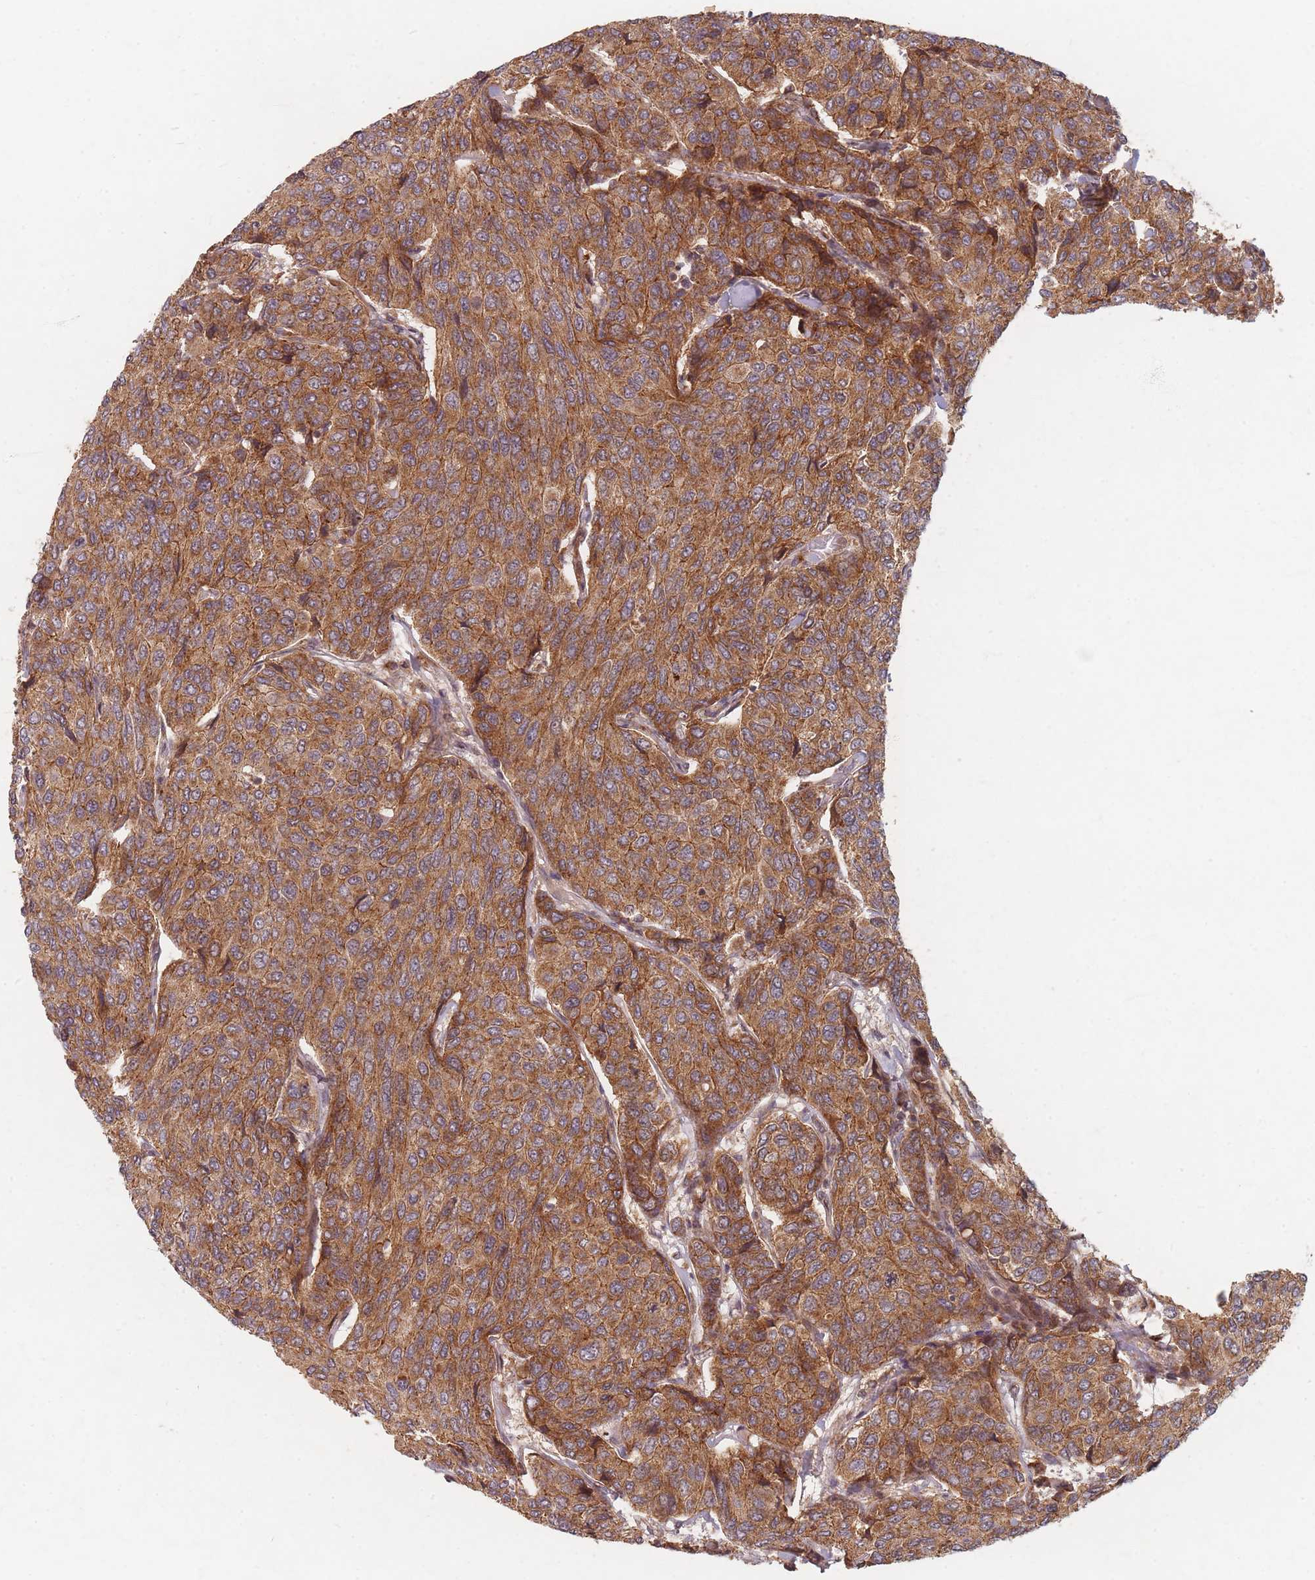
{"staining": {"intensity": "moderate", "quantity": ">75%", "location": "cytoplasmic/membranous"}, "tissue": "breast cancer", "cell_type": "Tumor cells", "image_type": "cancer", "snomed": [{"axis": "morphology", "description": "Duct carcinoma"}, {"axis": "topography", "description": "Breast"}], "caption": "High-power microscopy captured an immunohistochemistry histopathology image of breast infiltrating ductal carcinoma, revealing moderate cytoplasmic/membranous expression in about >75% of tumor cells.", "gene": "RADX", "patient": {"sex": "female", "age": 55}}